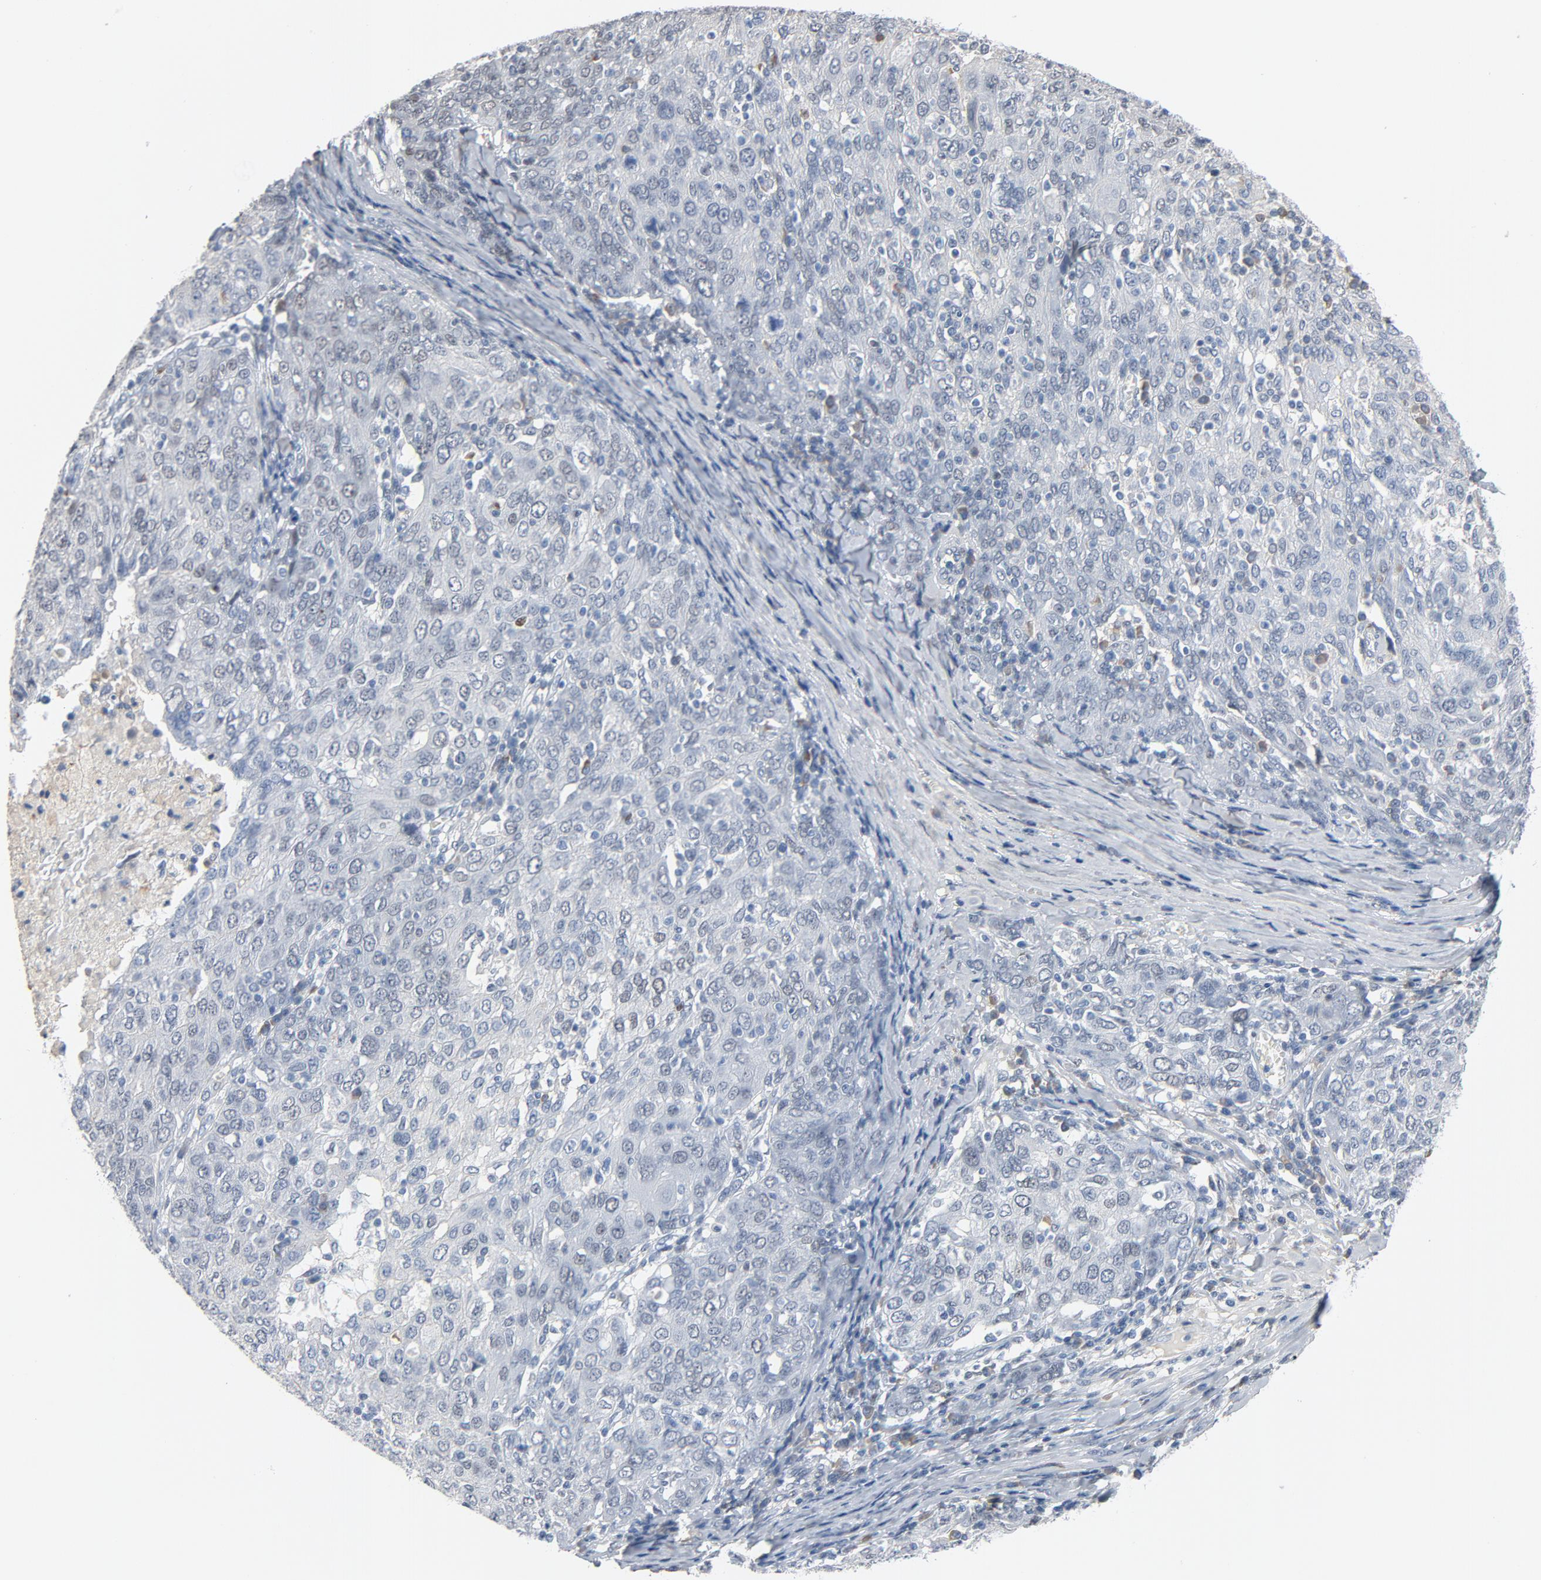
{"staining": {"intensity": "negative", "quantity": "none", "location": "none"}, "tissue": "ovarian cancer", "cell_type": "Tumor cells", "image_type": "cancer", "snomed": [{"axis": "morphology", "description": "Carcinoma, endometroid"}, {"axis": "topography", "description": "Ovary"}], "caption": "Photomicrograph shows no significant protein staining in tumor cells of ovarian cancer. Nuclei are stained in blue.", "gene": "FOXP1", "patient": {"sex": "female", "age": 50}}